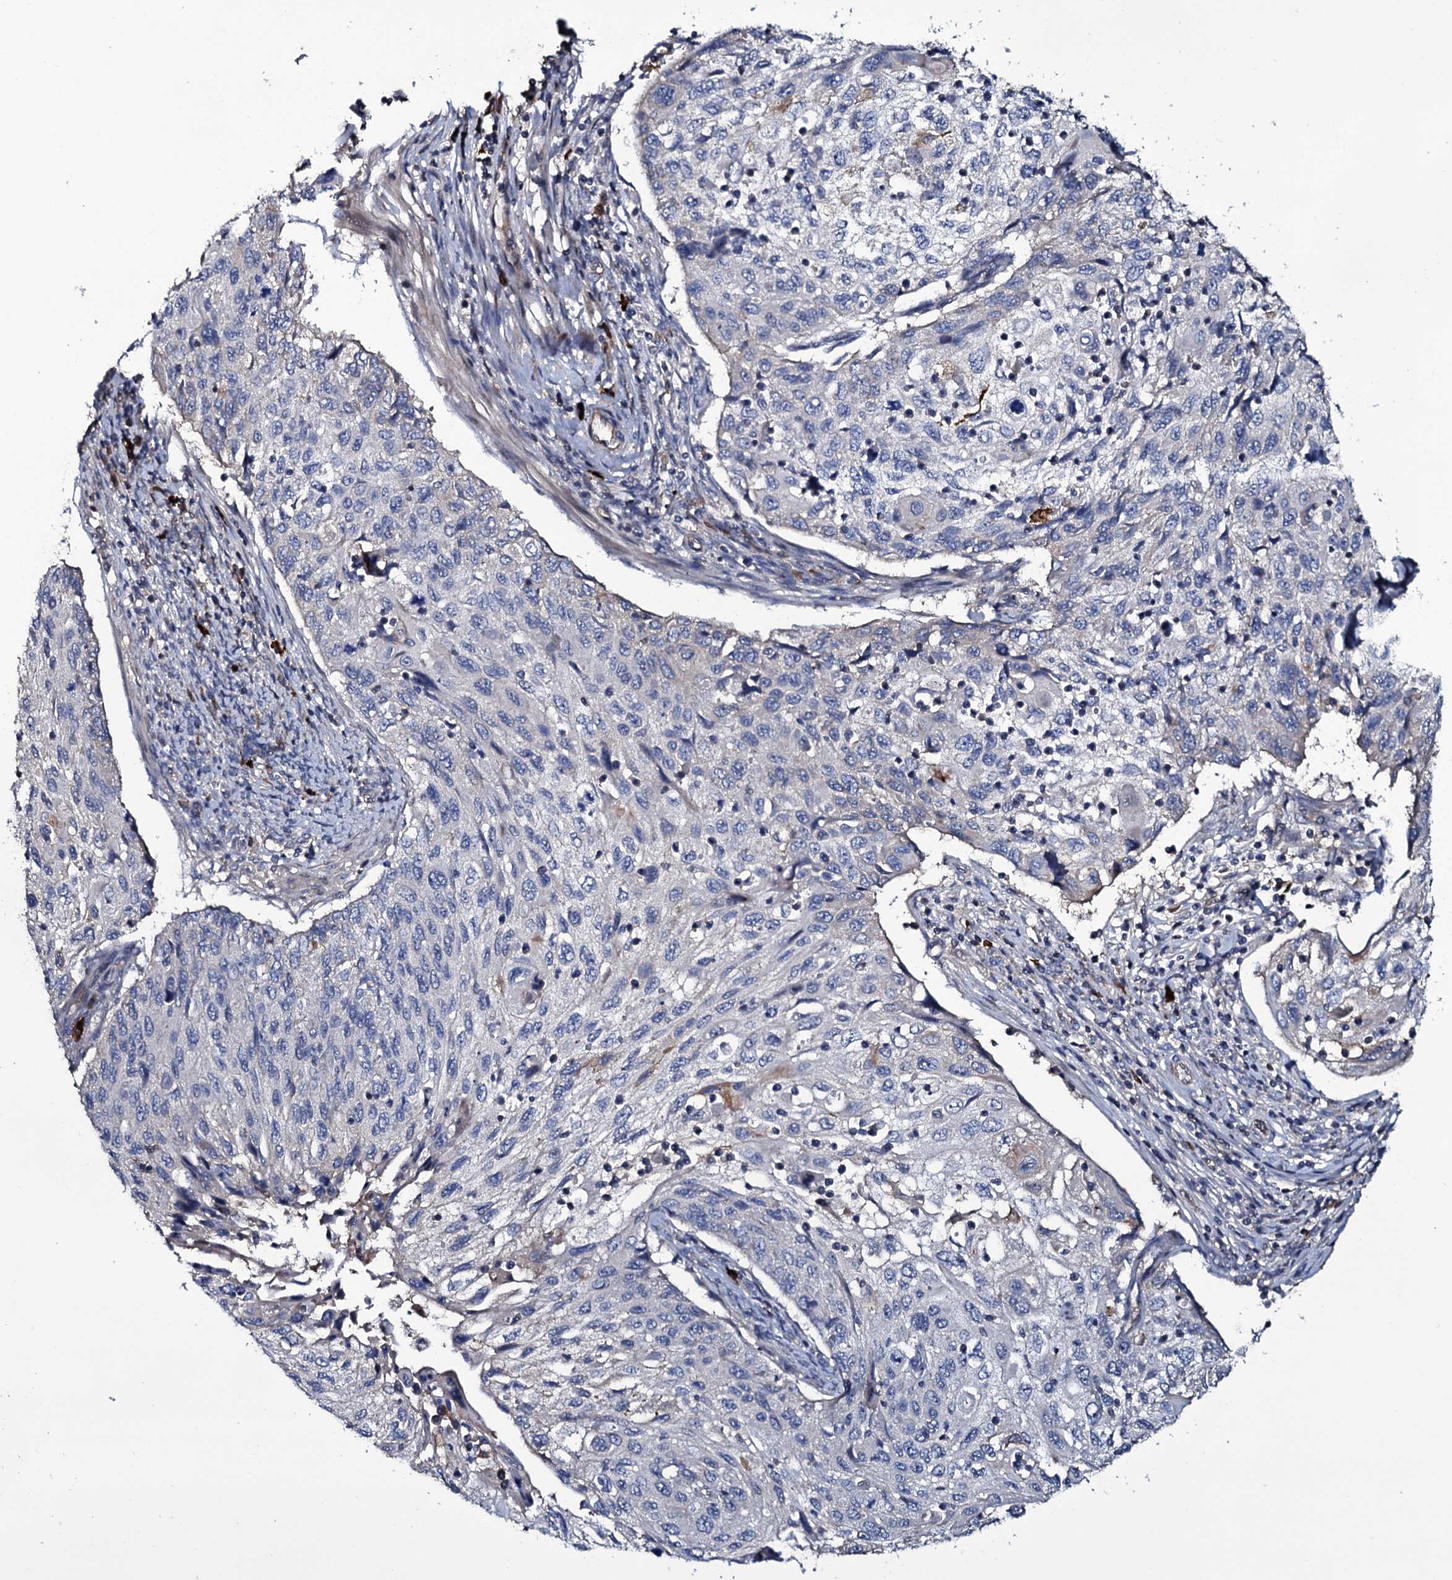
{"staining": {"intensity": "negative", "quantity": "none", "location": "none"}, "tissue": "cervical cancer", "cell_type": "Tumor cells", "image_type": "cancer", "snomed": [{"axis": "morphology", "description": "Squamous cell carcinoma, NOS"}, {"axis": "topography", "description": "Cervix"}], "caption": "Histopathology image shows no significant protein expression in tumor cells of cervical cancer (squamous cell carcinoma). (IHC, brightfield microscopy, high magnification).", "gene": "LYG2", "patient": {"sex": "female", "age": 70}}